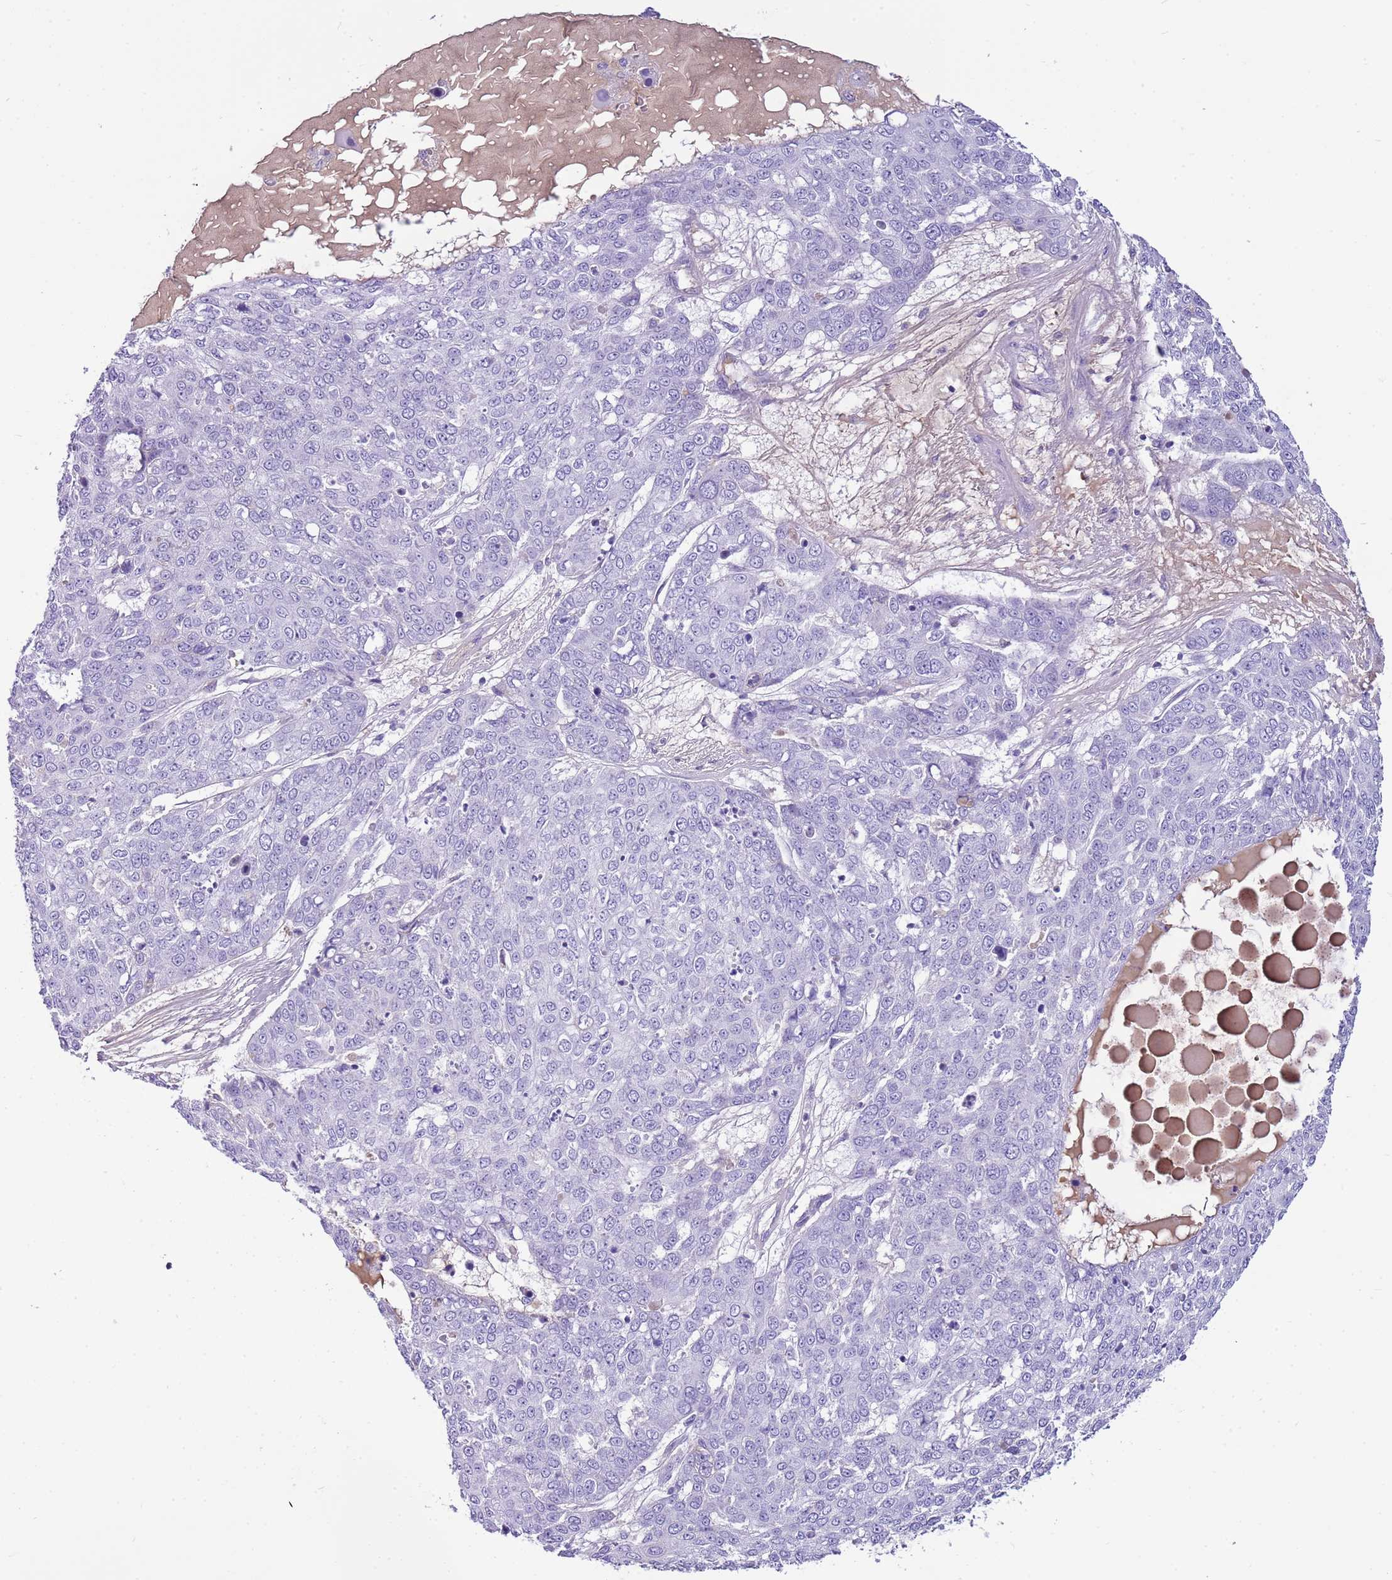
{"staining": {"intensity": "negative", "quantity": "none", "location": "none"}, "tissue": "skin cancer", "cell_type": "Tumor cells", "image_type": "cancer", "snomed": [{"axis": "morphology", "description": "Squamous cell carcinoma, NOS"}, {"axis": "topography", "description": "Skin"}], "caption": "This is an IHC image of human skin squamous cell carcinoma. There is no expression in tumor cells.", "gene": "IGKV3D-11", "patient": {"sex": "male", "age": 71}}